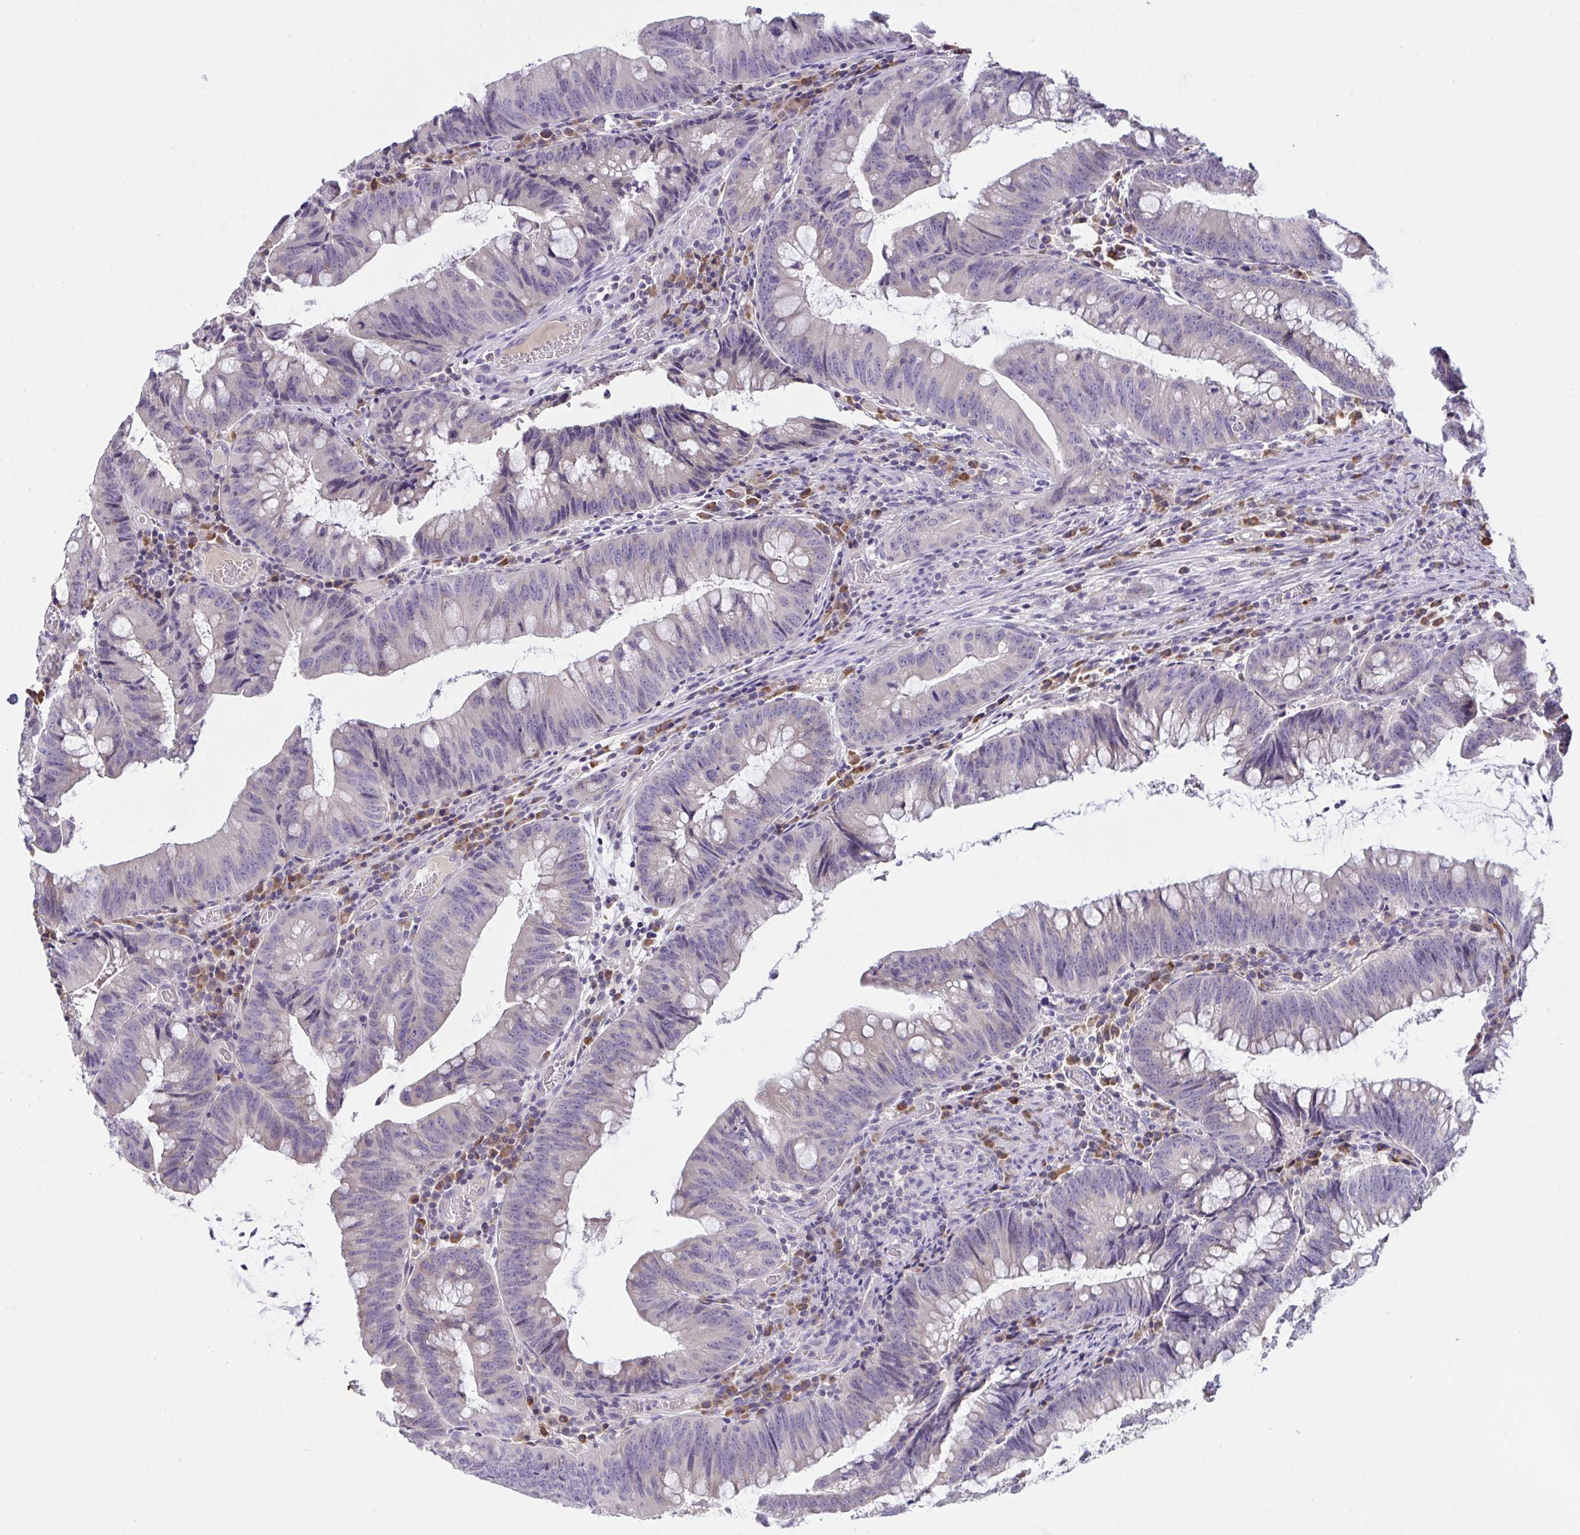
{"staining": {"intensity": "negative", "quantity": "none", "location": "none"}, "tissue": "colorectal cancer", "cell_type": "Tumor cells", "image_type": "cancer", "snomed": [{"axis": "morphology", "description": "Adenocarcinoma, NOS"}, {"axis": "topography", "description": "Colon"}], "caption": "Immunohistochemical staining of human adenocarcinoma (colorectal) demonstrates no significant expression in tumor cells.", "gene": "TMEM41A", "patient": {"sex": "male", "age": 62}}